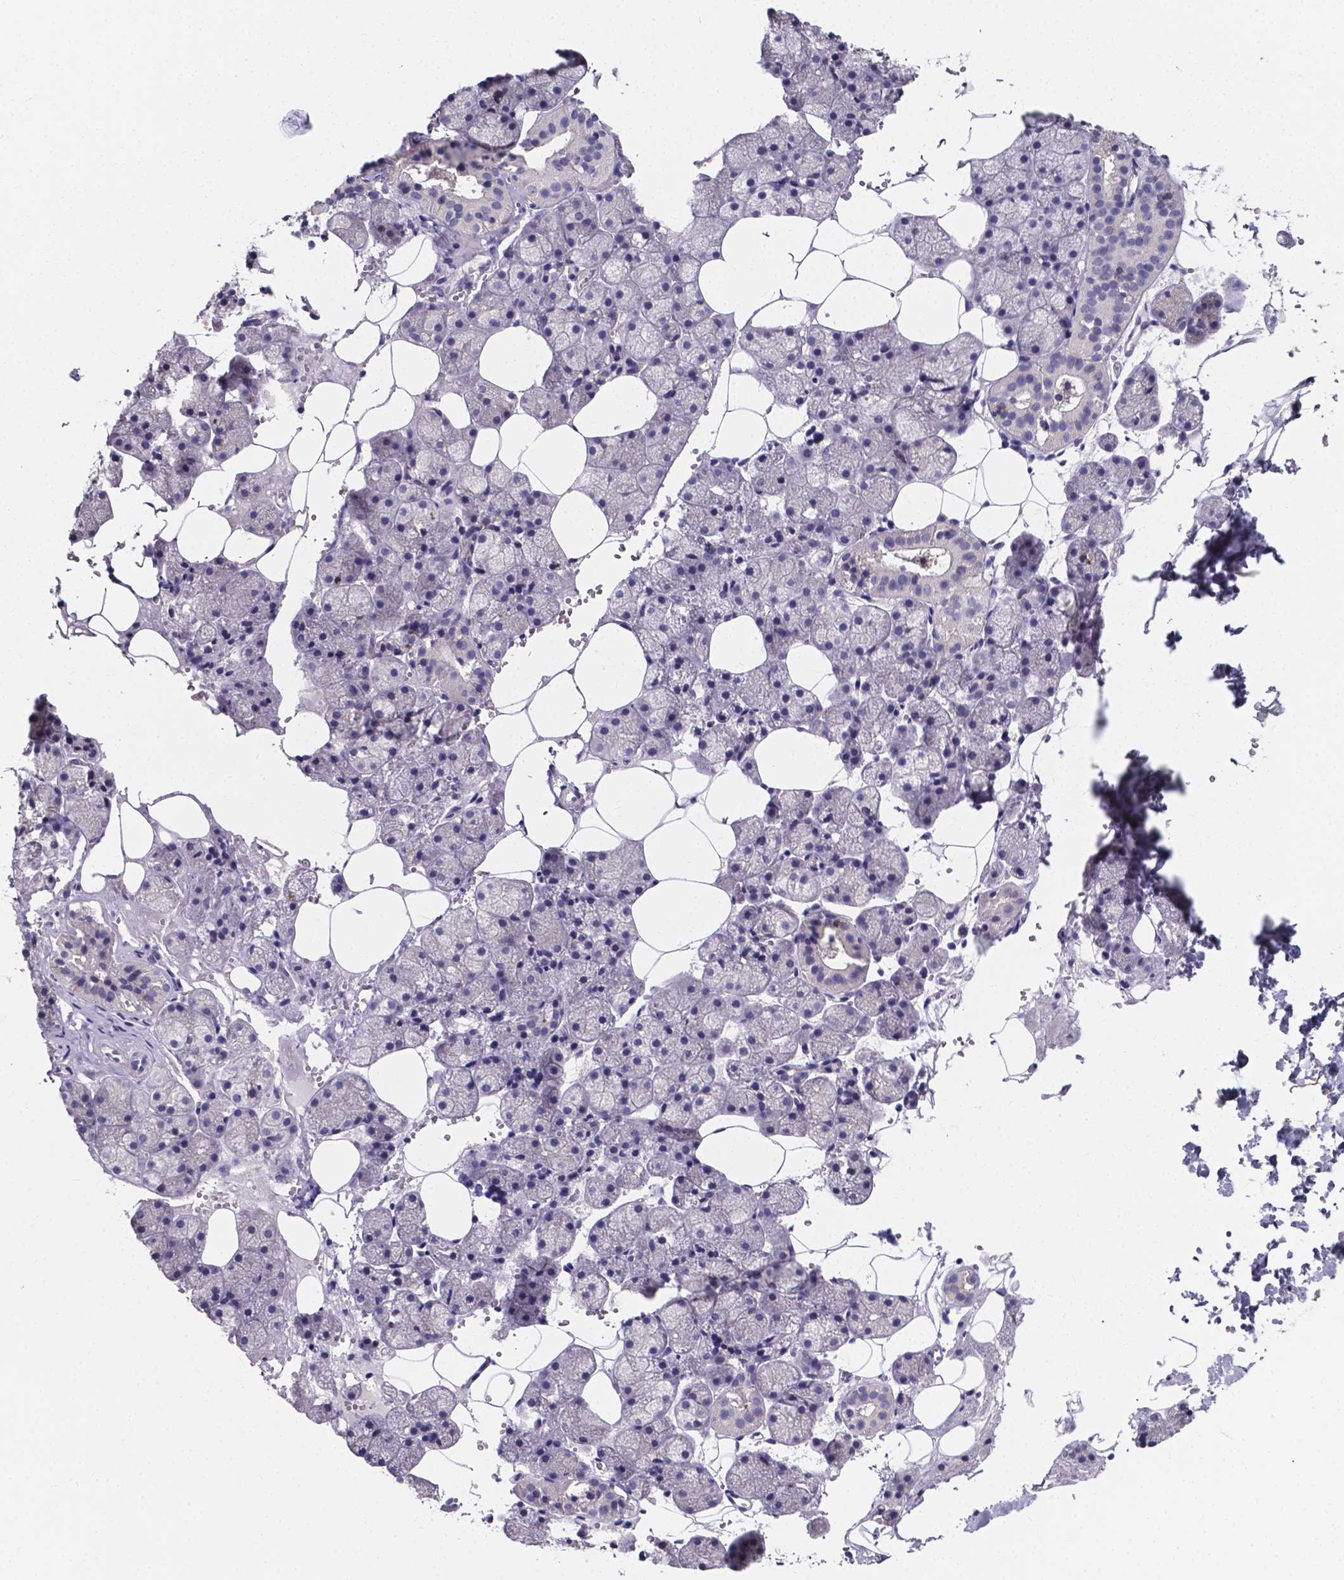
{"staining": {"intensity": "weak", "quantity": "<25%", "location": "cytoplasmic/membranous"}, "tissue": "salivary gland", "cell_type": "Glandular cells", "image_type": "normal", "snomed": [{"axis": "morphology", "description": "Normal tissue, NOS"}, {"axis": "topography", "description": "Salivary gland"}], "caption": "Glandular cells are negative for brown protein staining in unremarkable salivary gland.", "gene": "THEMIS", "patient": {"sex": "male", "age": 38}}